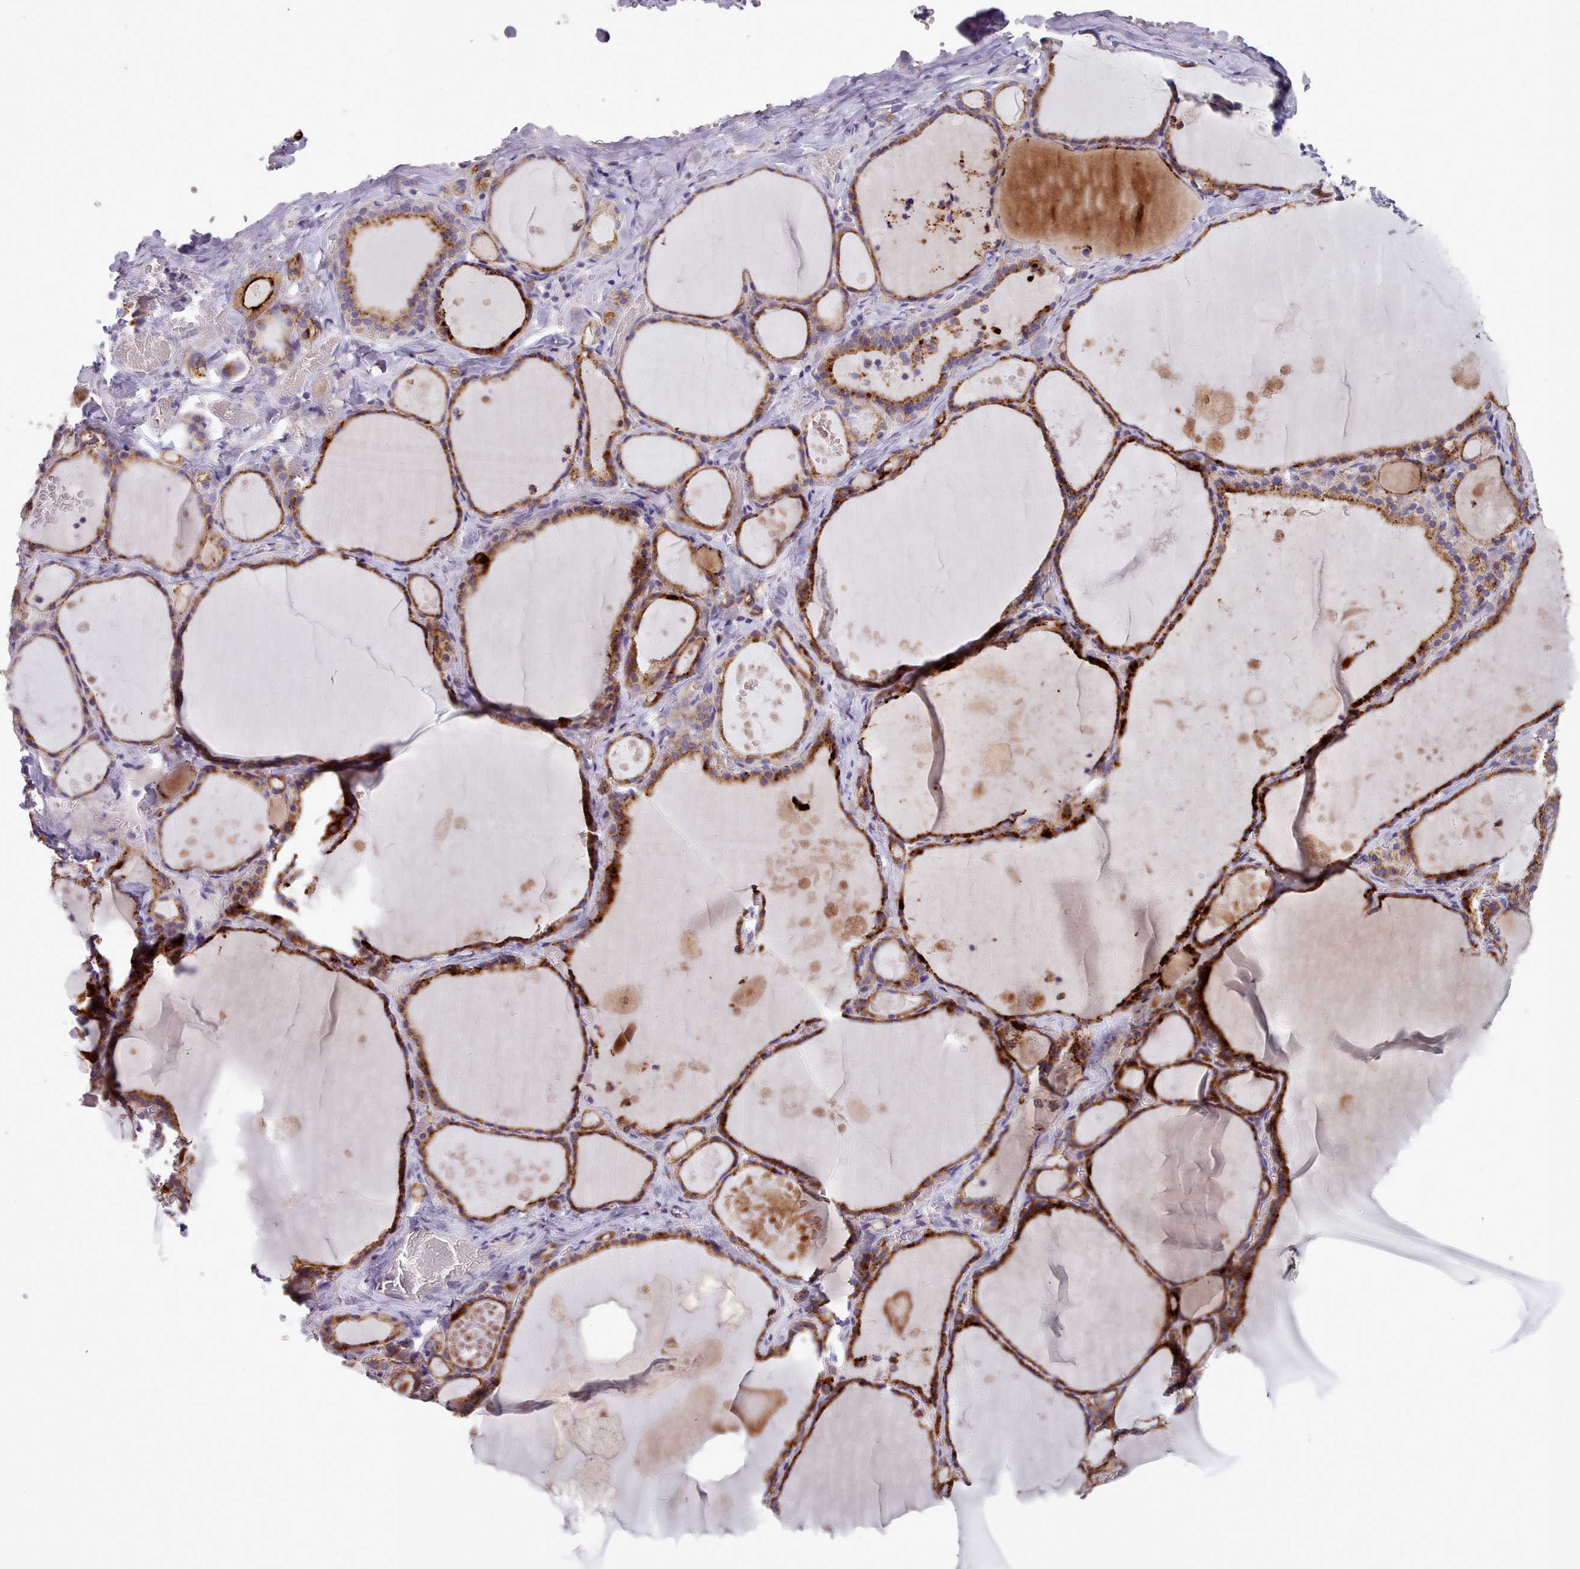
{"staining": {"intensity": "strong", "quantity": ">75%", "location": "cytoplasmic/membranous"}, "tissue": "thyroid gland", "cell_type": "Glandular cells", "image_type": "normal", "snomed": [{"axis": "morphology", "description": "Normal tissue, NOS"}, {"axis": "topography", "description": "Thyroid gland"}], "caption": "A brown stain labels strong cytoplasmic/membranous positivity of a protein in glandular cells of benign thyroid gland. The staining is performed using DAB brown chromogen to label protein expression. The nuclei are counter-stained blue using hematoxylin.", "gene": "FKBP10", "patient": {"sex": "male", "age": 56}}